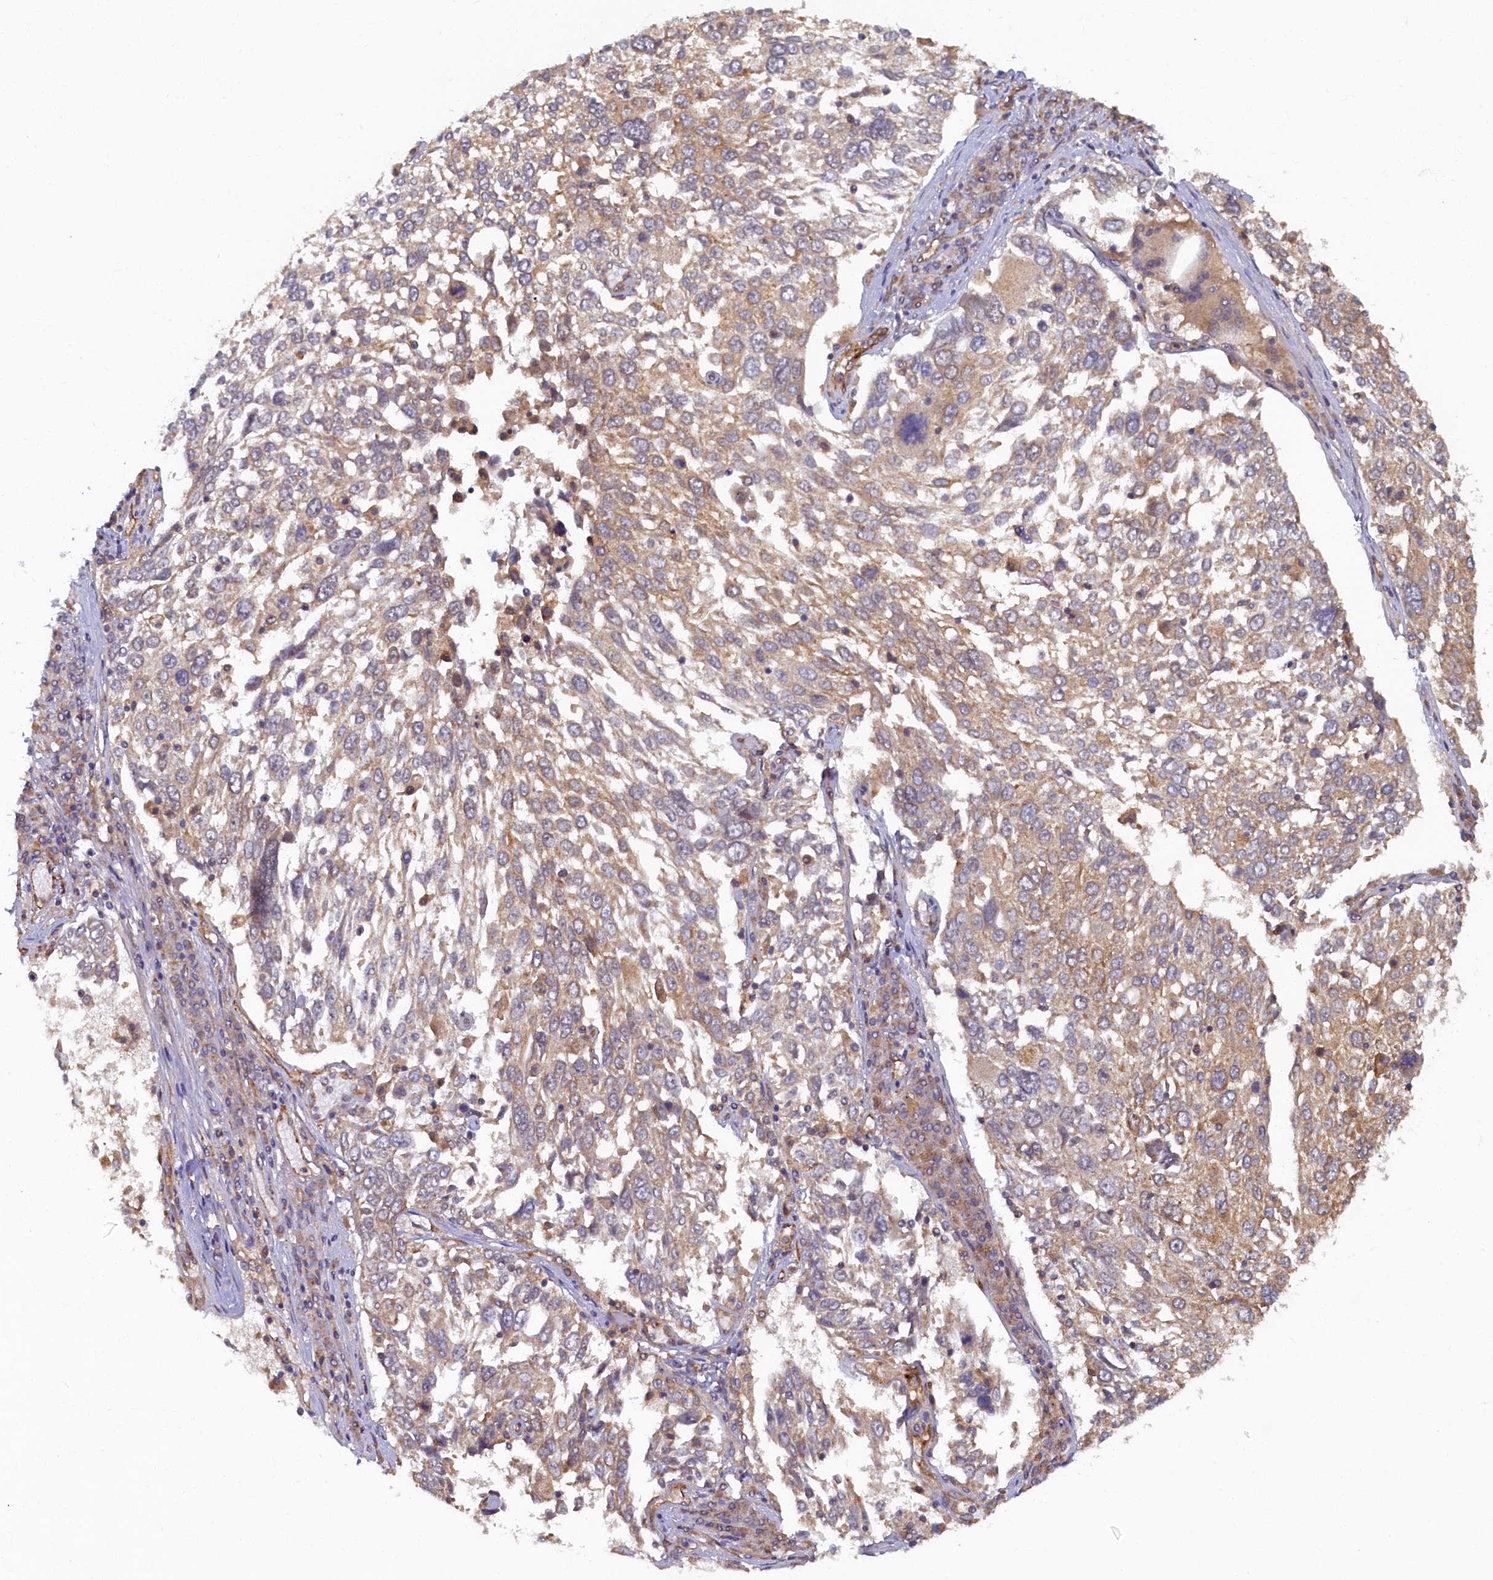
{"staining": {"intensity": "weak", "quantity": "25%-75%", "location": "cytoplasmic/membranous"}, "tissue": "lung cancer", "cell_type": "Tumor cells", "image_type": "cancer", "snomed": [{"axis": "morphology", "description": "Squamous cell carcinoma, NOS"}, {"axis": "topography", "description": "Lung"}], "caption": "About 25%-75% of tumor cells in human lung cancer (squamous cell carcinoma) reveal weak cytoplasmic/membranous protein staining as visualized by brown immunohistochemical staining.", "gene": "STX12", "patient": {"sex": "male", "age": 65}}